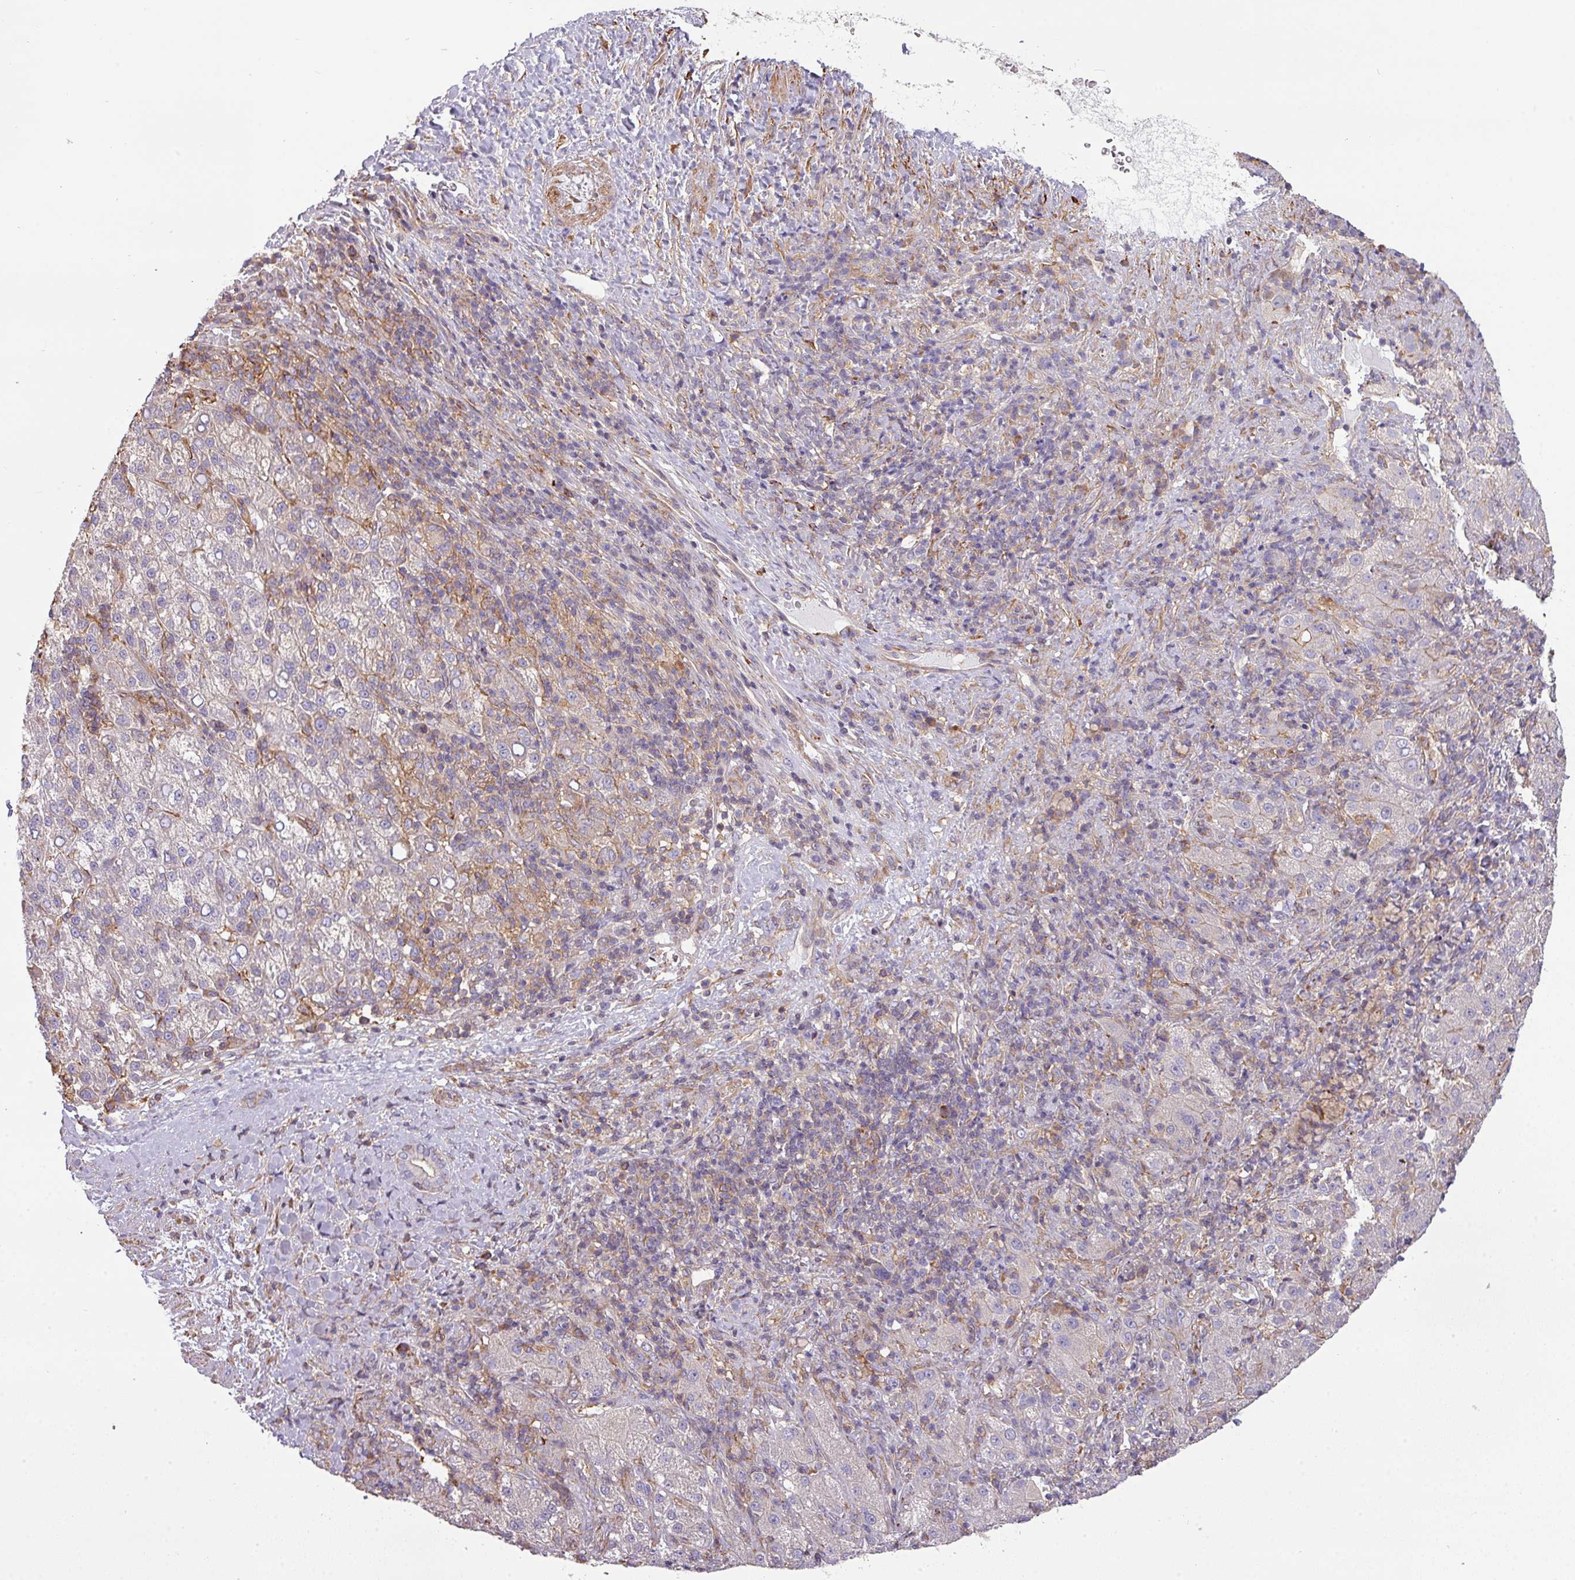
{"staining": {"intensity": "negative", "quantity": "none", "location": "none"}, "tissue": "liver cancer", "cell_type": "Tumor cells", "image_type": "cancer", "snomed": [{"axis": "morphology", "description": "Carcinoma, Hepatocellular, NOS"}, {"axis": "topography", "description": "Liver"}], "caption": "The photomicrograph exhibits no significant expression in tumor cells of liver cancer.", "gene": "LRRC41", "patient": {"sex": "female", "age": 58}}